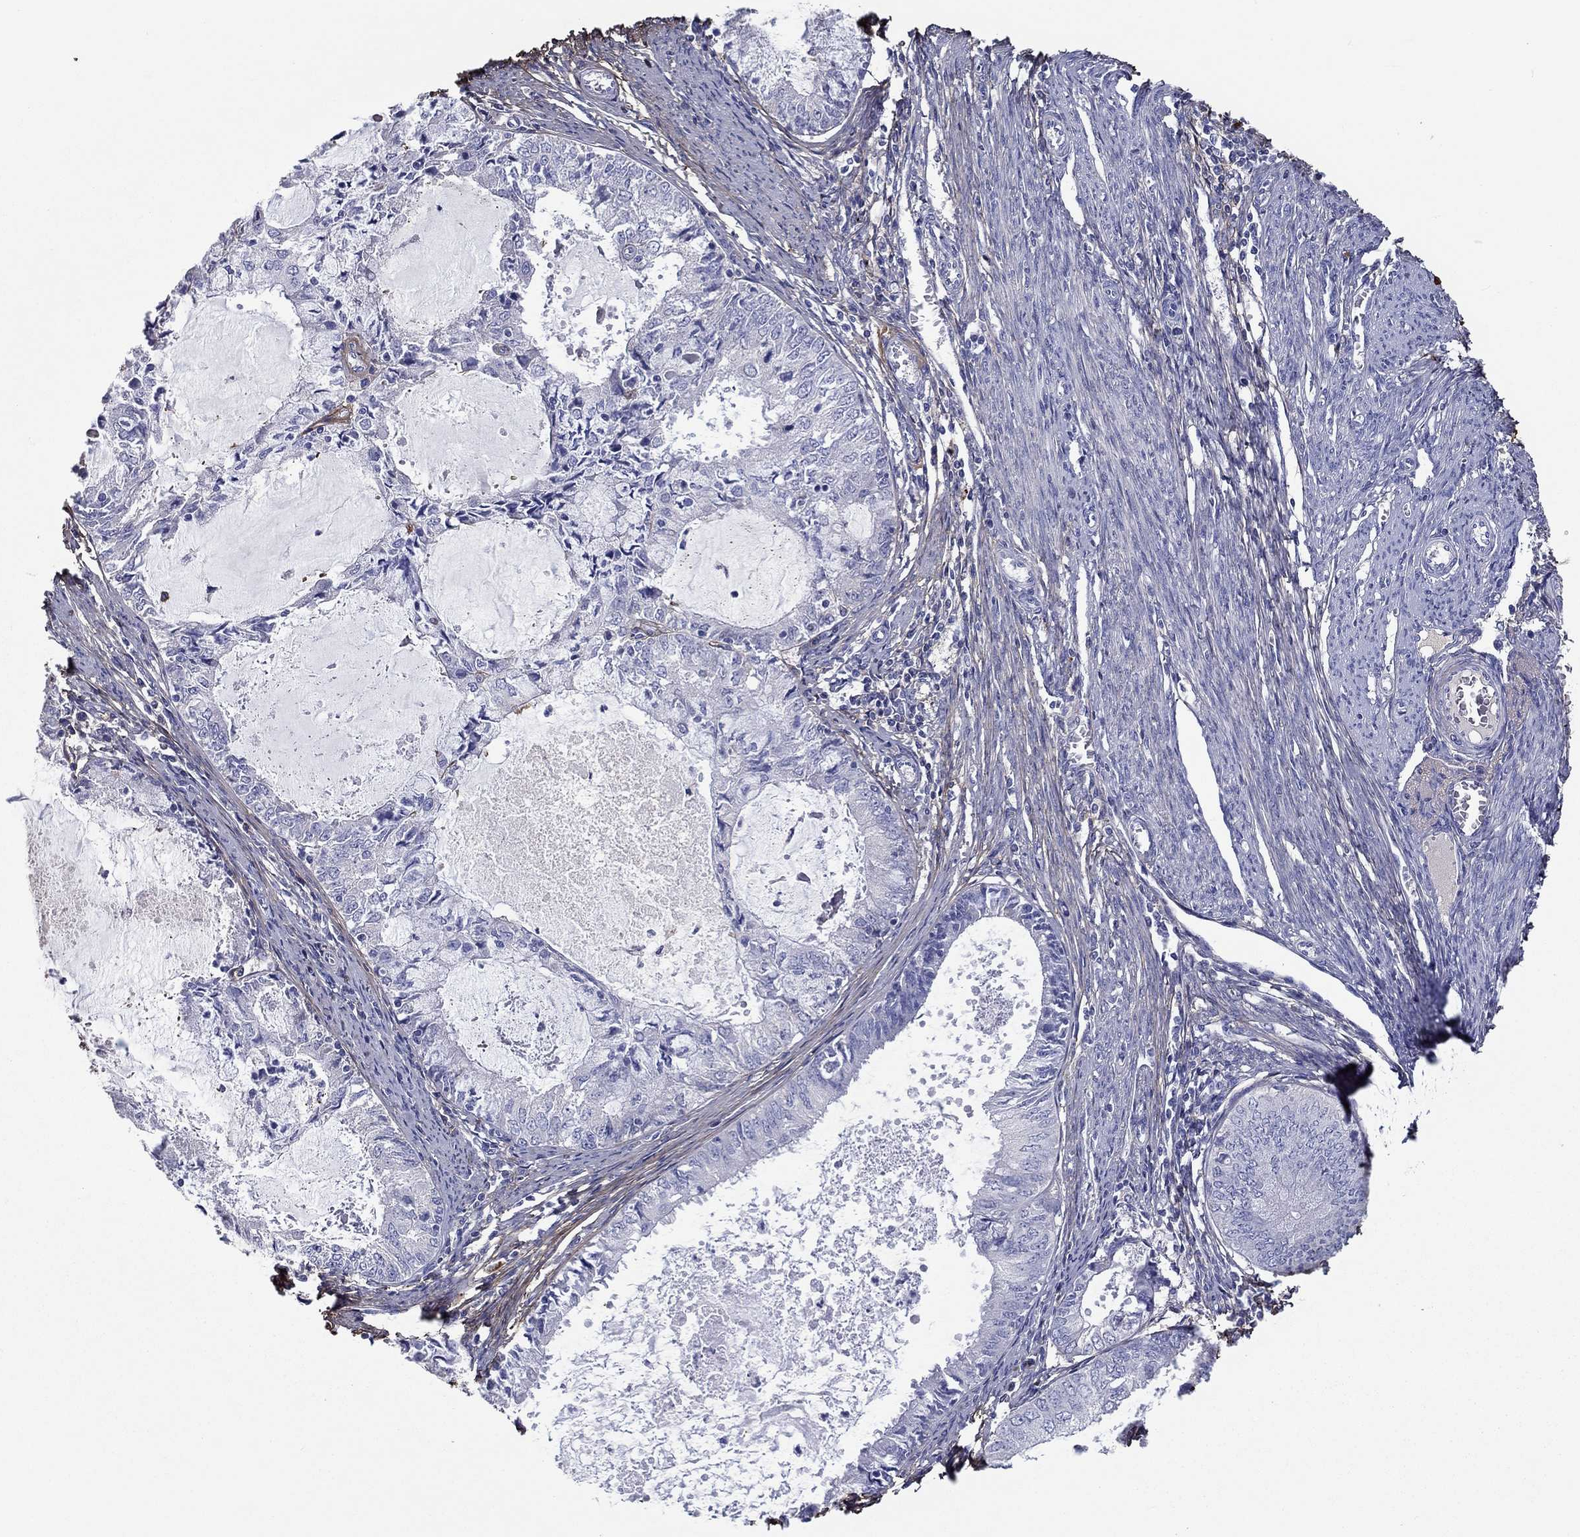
{"staining": {"intensity": "negative", "quantity": "none", "location": "none"}, "tissue": "endometrial cancer", "cell_type": "Tumor cells", "image_type": "cancer", "snomed": [{"axis": "morphology", "description": "Adenocarcinoma, NOS"}, {"axis": "topography", "description": "Endometrium"}], "caption": "Immunohistochemistry photomicrograph of endometrial cancer stained for a protein (brown), which shows no staining in tumor cells.", "gene": "TGFBI", "patient": {"sex": "female", "age": 57}}